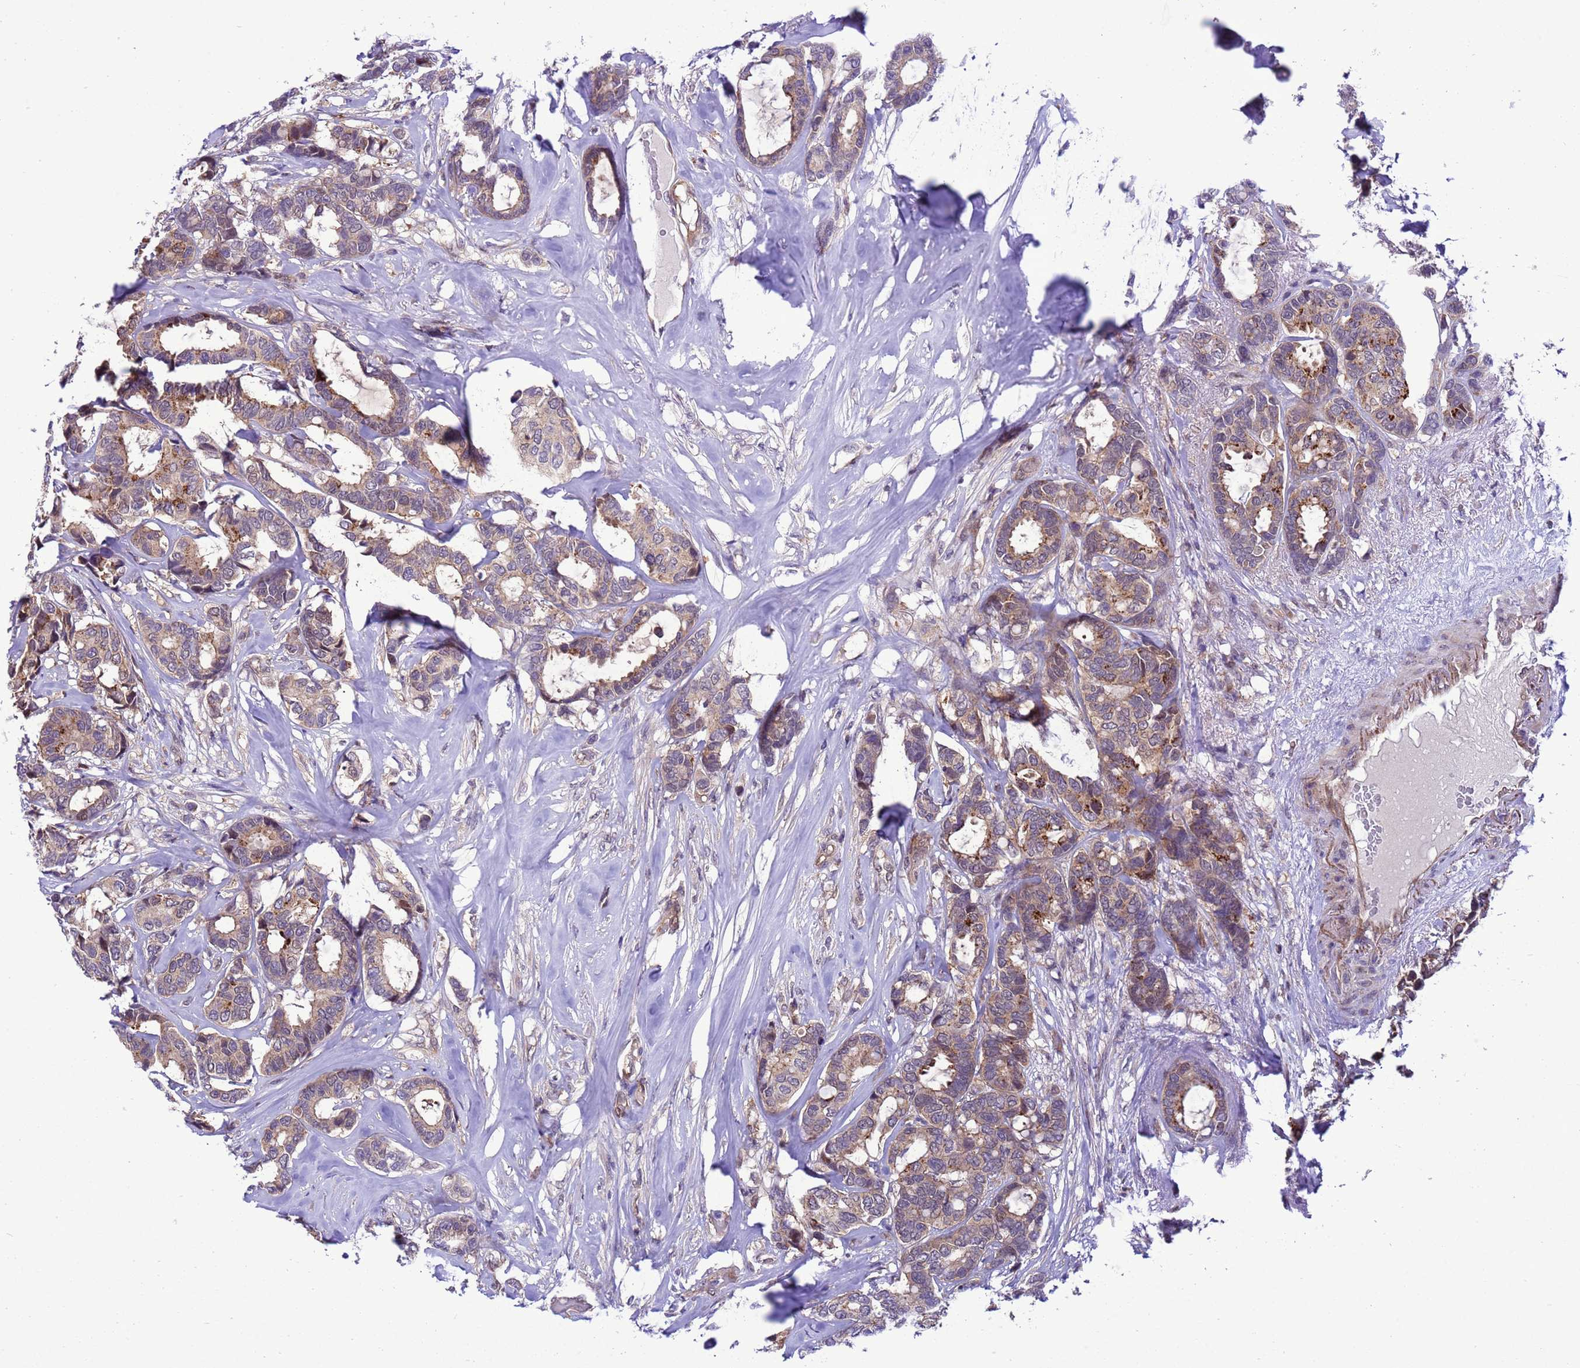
{"staining": {"intensity": "moderate", "quantity": "25%-75%", "location": "cytoplasmic/membranous"}, "tissue": "breast cancer", "cell_type": "Tumor cells", "image_type": "cancer", "snomed": [{"axis": "morphology", "description": "Duct carcinoma"}, {"axis": "topography", "description": "Breast"}], "caption": "The image shows staining of breast intraductal carcinoma, revealing moderate cytoplasmic/membranous protein staining (brown color) within tumor cells. Nuclei are stained in blue.", "gene": "RASD1", "patient": {"sex": "female", "age": 87}}